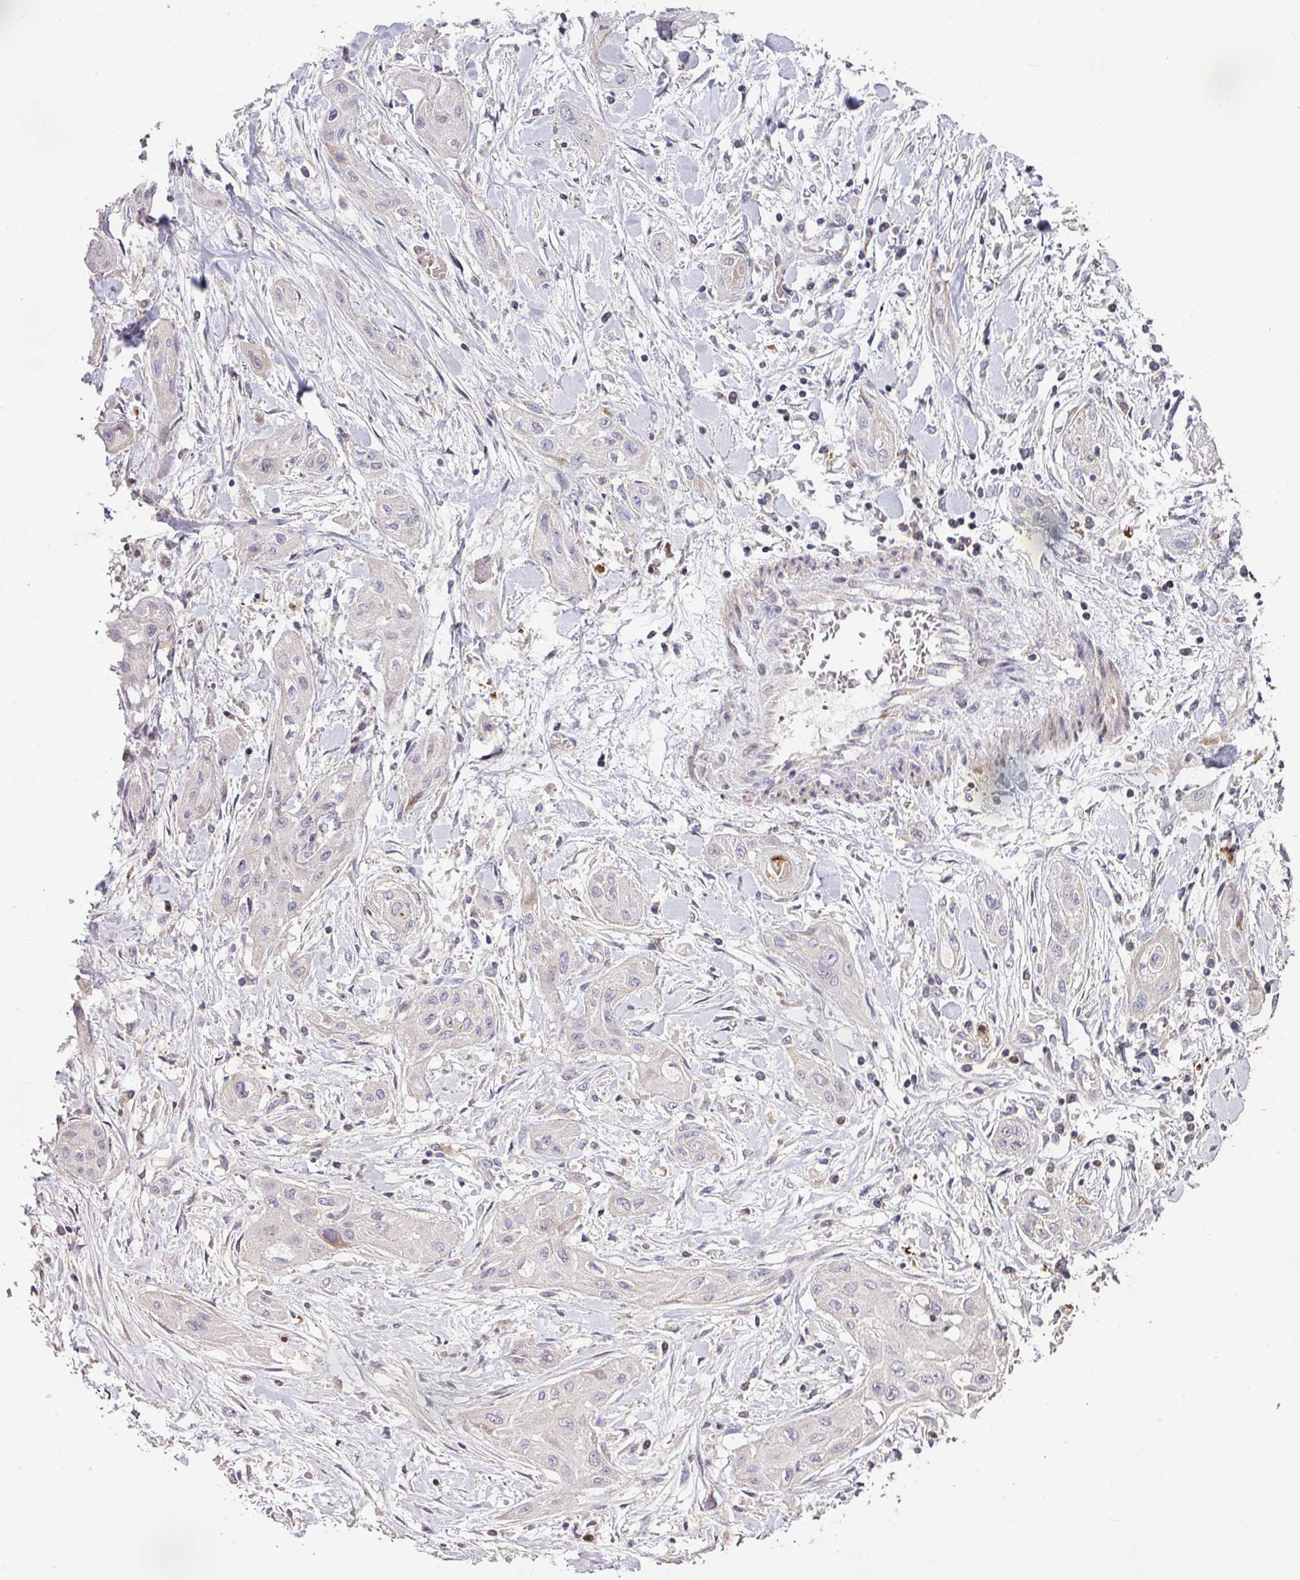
{"staining": {"intensity": "negative", "quantity": "none", "location": "none"}, "tissue": "lung cancer", "cell_type": "Tumor cells", "image_type": "cancer", "snomed": [{"axis": "morphology", "description": "Squamous cell carcinoma, NOS"}, {"axis": "topography", "description": "Lung"}], "caption": "The photomicrograph exhibits no significant staining in tumor cells of squamous cell carcinoma (lung).", "gene": "RPL23A", "patient": {"sex": "female", "age": 47}}